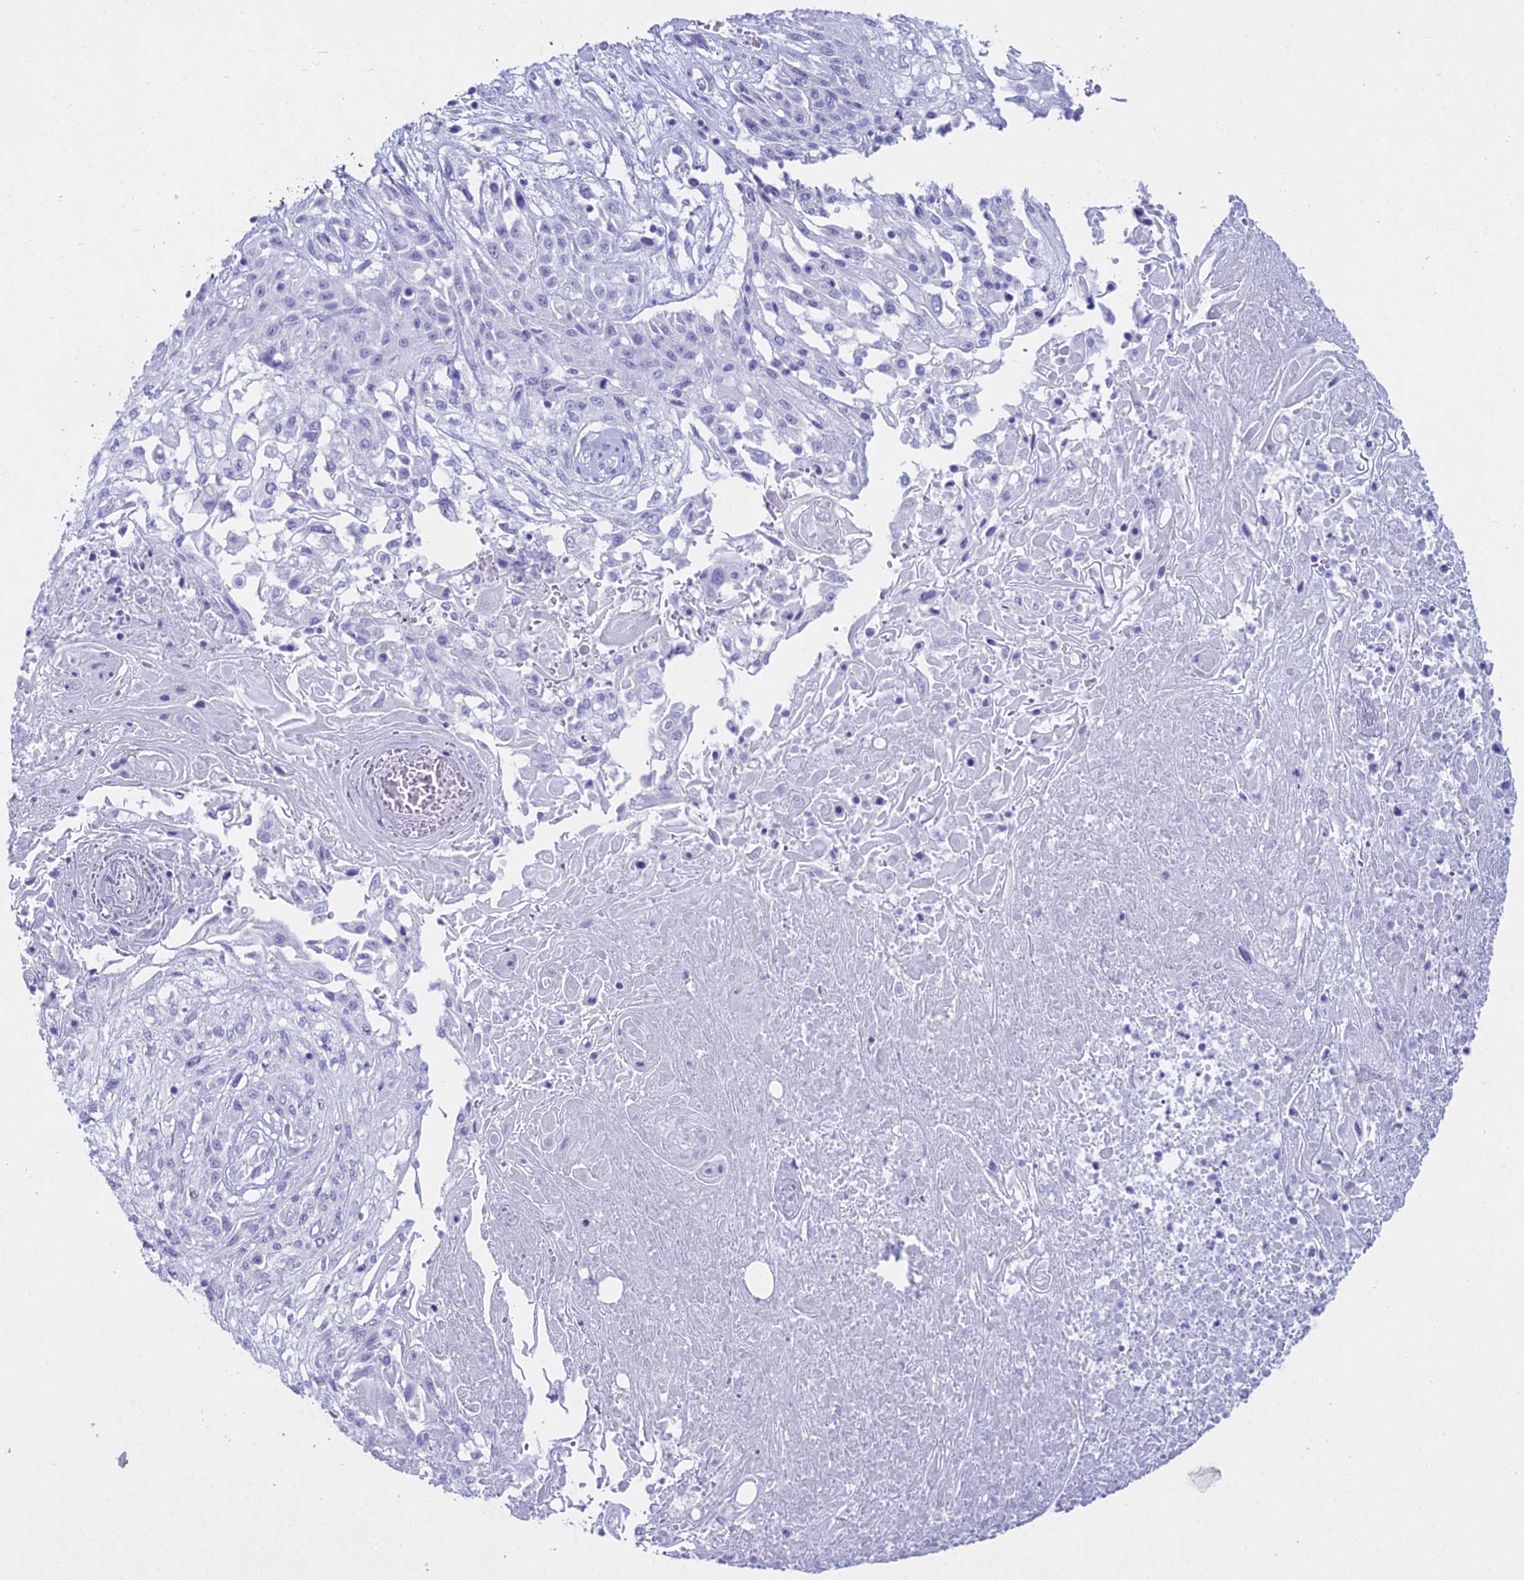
{"staining": {"intensity": "negative", "quantity": "none", "location": "none"}, "tissue": "skin cancer", "cell_type": "Tumor cells", "image_type": "cancer", "snomed": [{"axis": "morphology", "description": "Squamous cell carcinoma, NOS"}, {"axis": "morphology", "description": "Squamous cell carcinoma, metastatic, NOS"}, {"axis": "topography", "description": "Skin"}, {"axis": "topography", "description": "Lymph node"}], "caption": "Micrograph shows no significant protein expression in tumor cells of skin cancer.", "gene": "ALPP", "patient": {"sex": "male", "age": 75}}